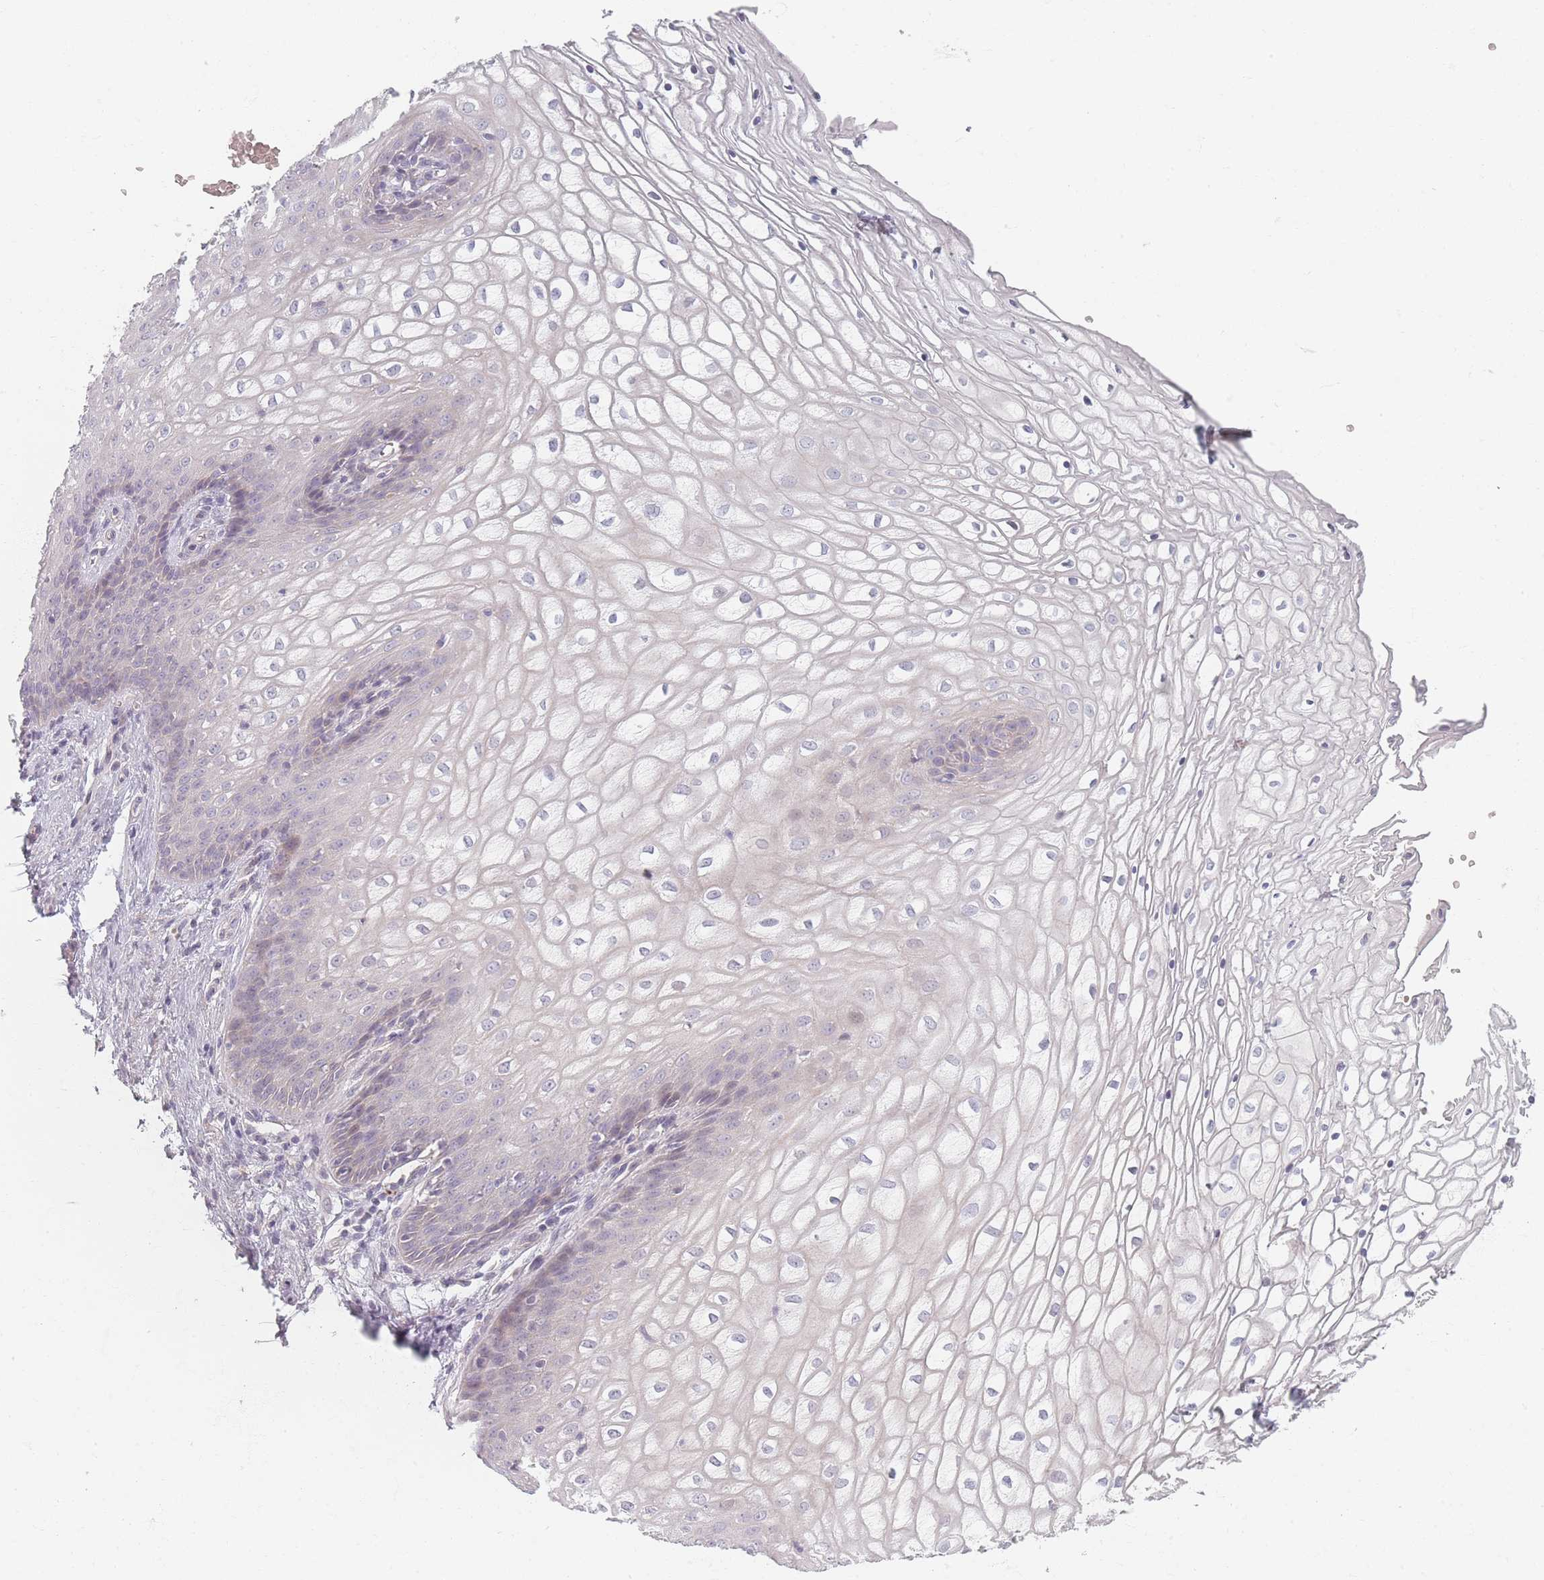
{"staining": {"intensity": "negative", "quantity": "none", "location": "none"}, "tissue": "vagina", "cell_type": "Squamous epithelial cells", "image_type": "normal", "snomed": [{"axis": "morphology", "description": "Normal tissue, NOS"}, {"axis": "topography", "description": "Vagina"}], "caption": "Immunohistochemical staining of benign vagina demonstrates no significant staining in squamous epithelial cells. (DAB (3,3'-diaminobenzidine) immunohistochemistry (IHC) visualized using brightfield microscopy, high magnification).", "gene": "TMOD1", "patient": {"sex": "female", "age": 34}}